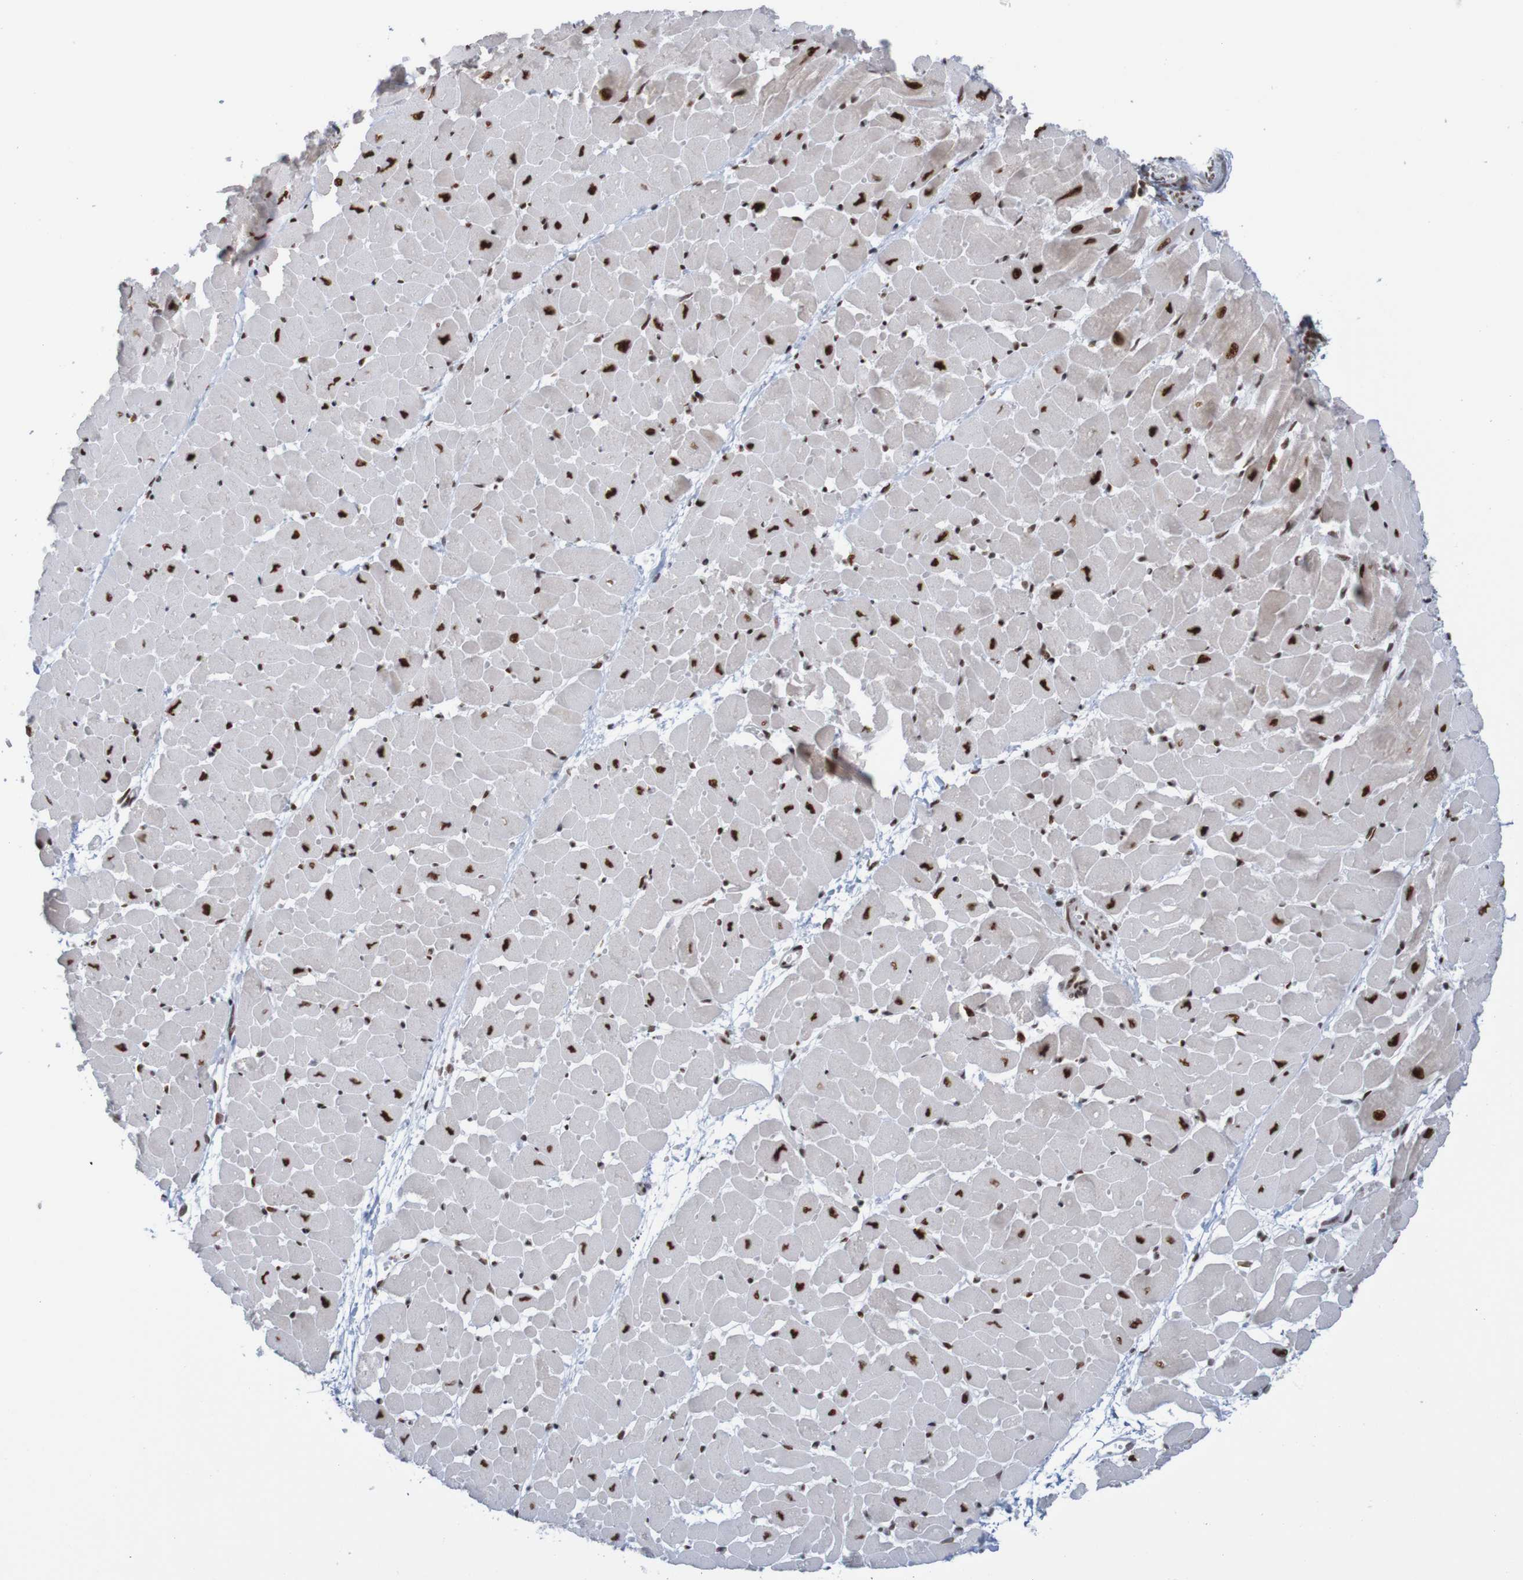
{"staining": {"intensity": "strong", "quantity": ">75%", "location": "nuclear"}, "tissue": "heart muscle", "cell_type": "Cardiomyocytes", "image_type": "normal", "snomed": [{"axis": "morphology", "description": "Normal tissue, NOS"}, {"axis": "topography", "description": "Heart"}], "caption": "A micrograph of heart muscle stained for a protein exhibits strong nuclear brown staining in cardiomyocytes.", "gene": "THRAP3", "patient": {"sex": "male", "age": 45}}